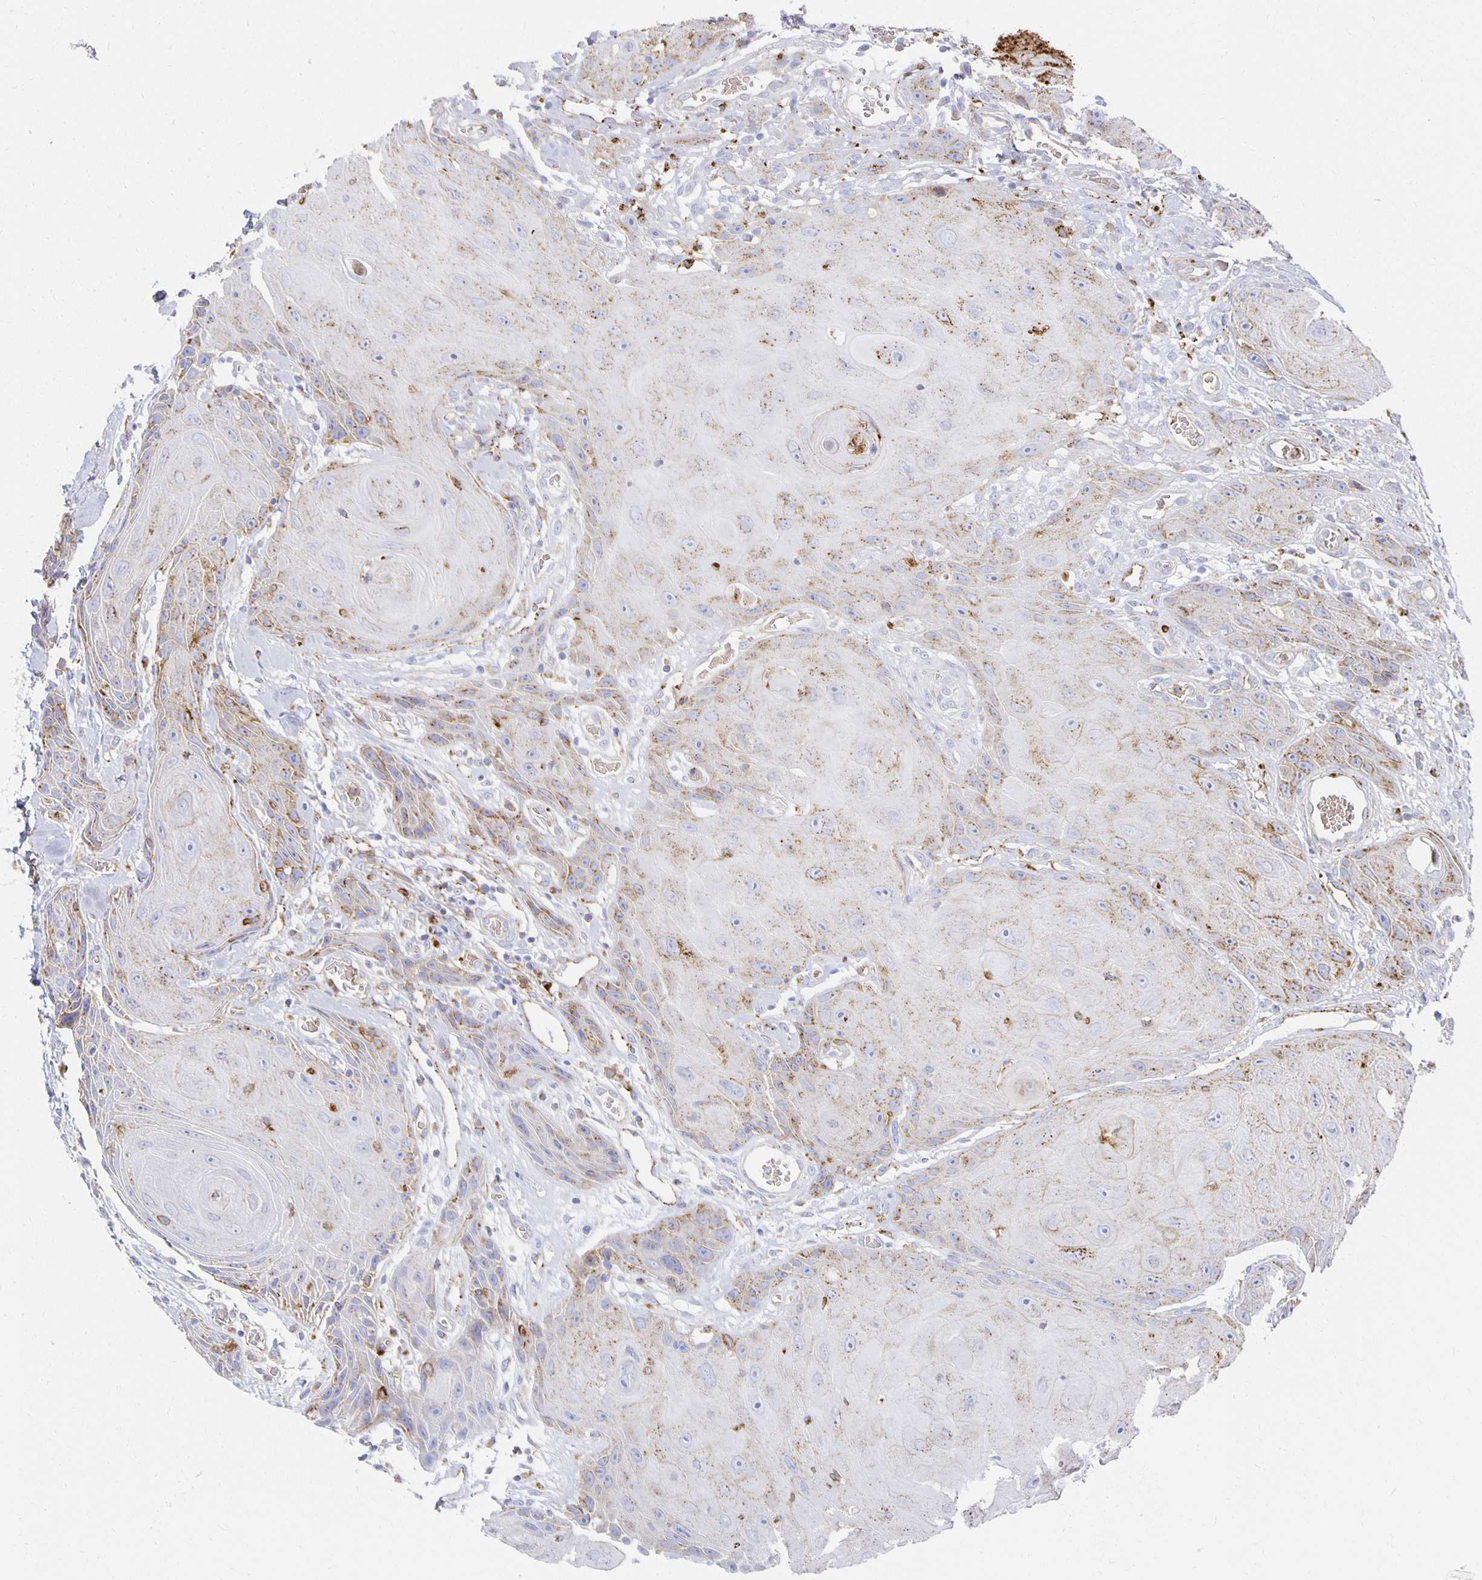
{"staining": {"intensity": "moderate", "quantity": "25%-75%", "location": "cytoplasmic/membranous"}, "tissue": "head and neck cancer", "cell_type": "Tumor cells", "image_type": "cancer", "snomed": [{"axis": "morphology", "description": "Squamous cell carcinoma, NOS"}, {"axis": "topography", "description": "Oral tissue"}, {"axis": "topography", "description": "Head-Neck"}], "caption": "The image exhibits a brown stain indicating the presence of a protein in the cytoplasmic/membranous of tumor cells in head and neck cancer (squamous cell carcinoma).", "gene": "TAAR1", "patient": {"sex": "male", "age": 49}}